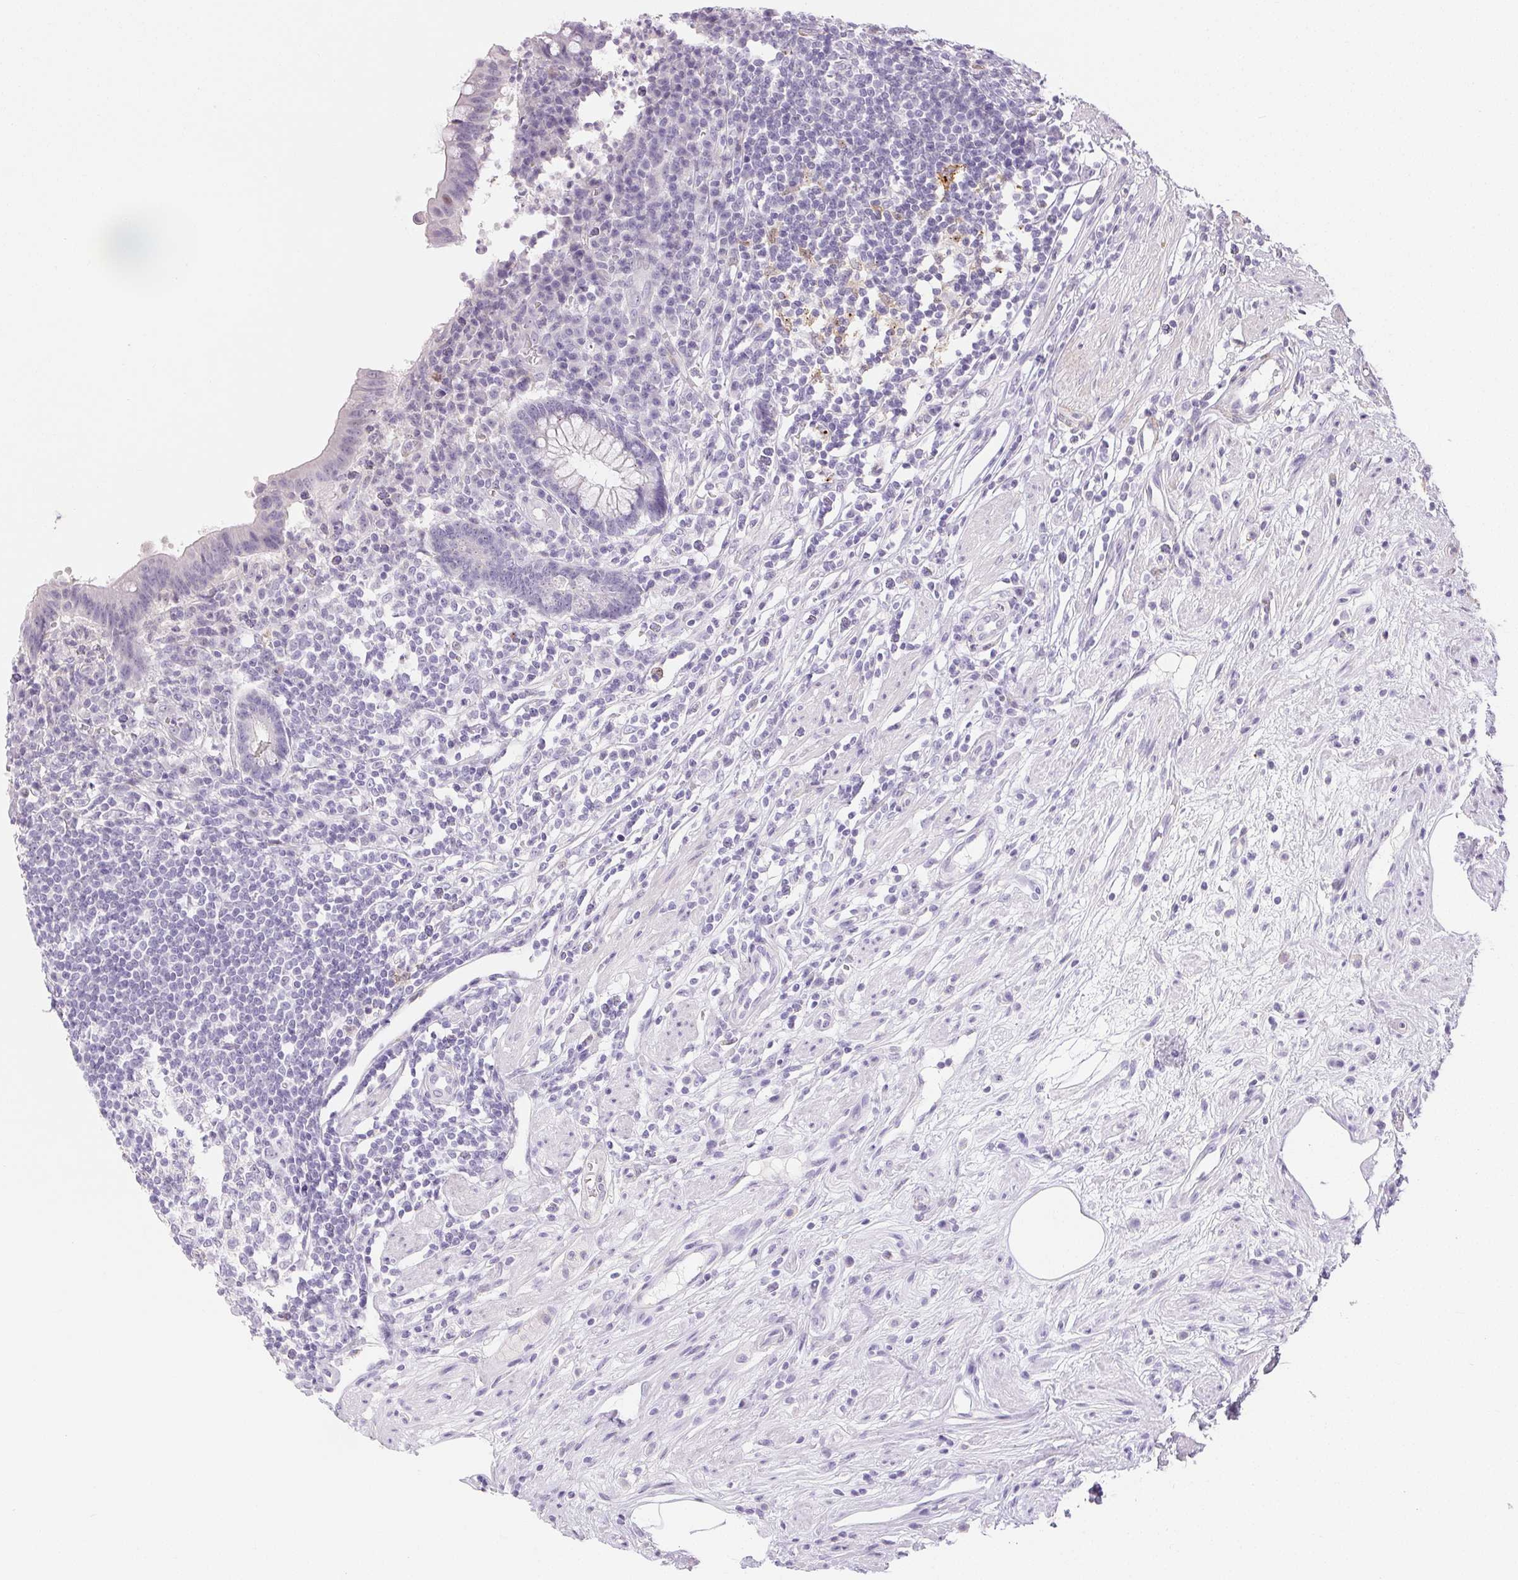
{"staining": {"intensity": "negative", "quantity": "none", "location": "none"}, "tissue": "appendix", "cell_type": "Glandular cells", "image_type": "normal", "snomed": [{"axis": "morphology", "description": "Normal tissue, NOS"}, {"axis": "topography", "description": "Appendix"}], "caption": "Glandular cells are negative for protein expression in unremarkable human appendix. (Brightfield microscopy of DAB (3,3'-diaminobenzidine) immunohistochemistry (IHC) at high magnification).", "gene": "RPGRIP1", "patient": {"sex": "female", "age": 56}}